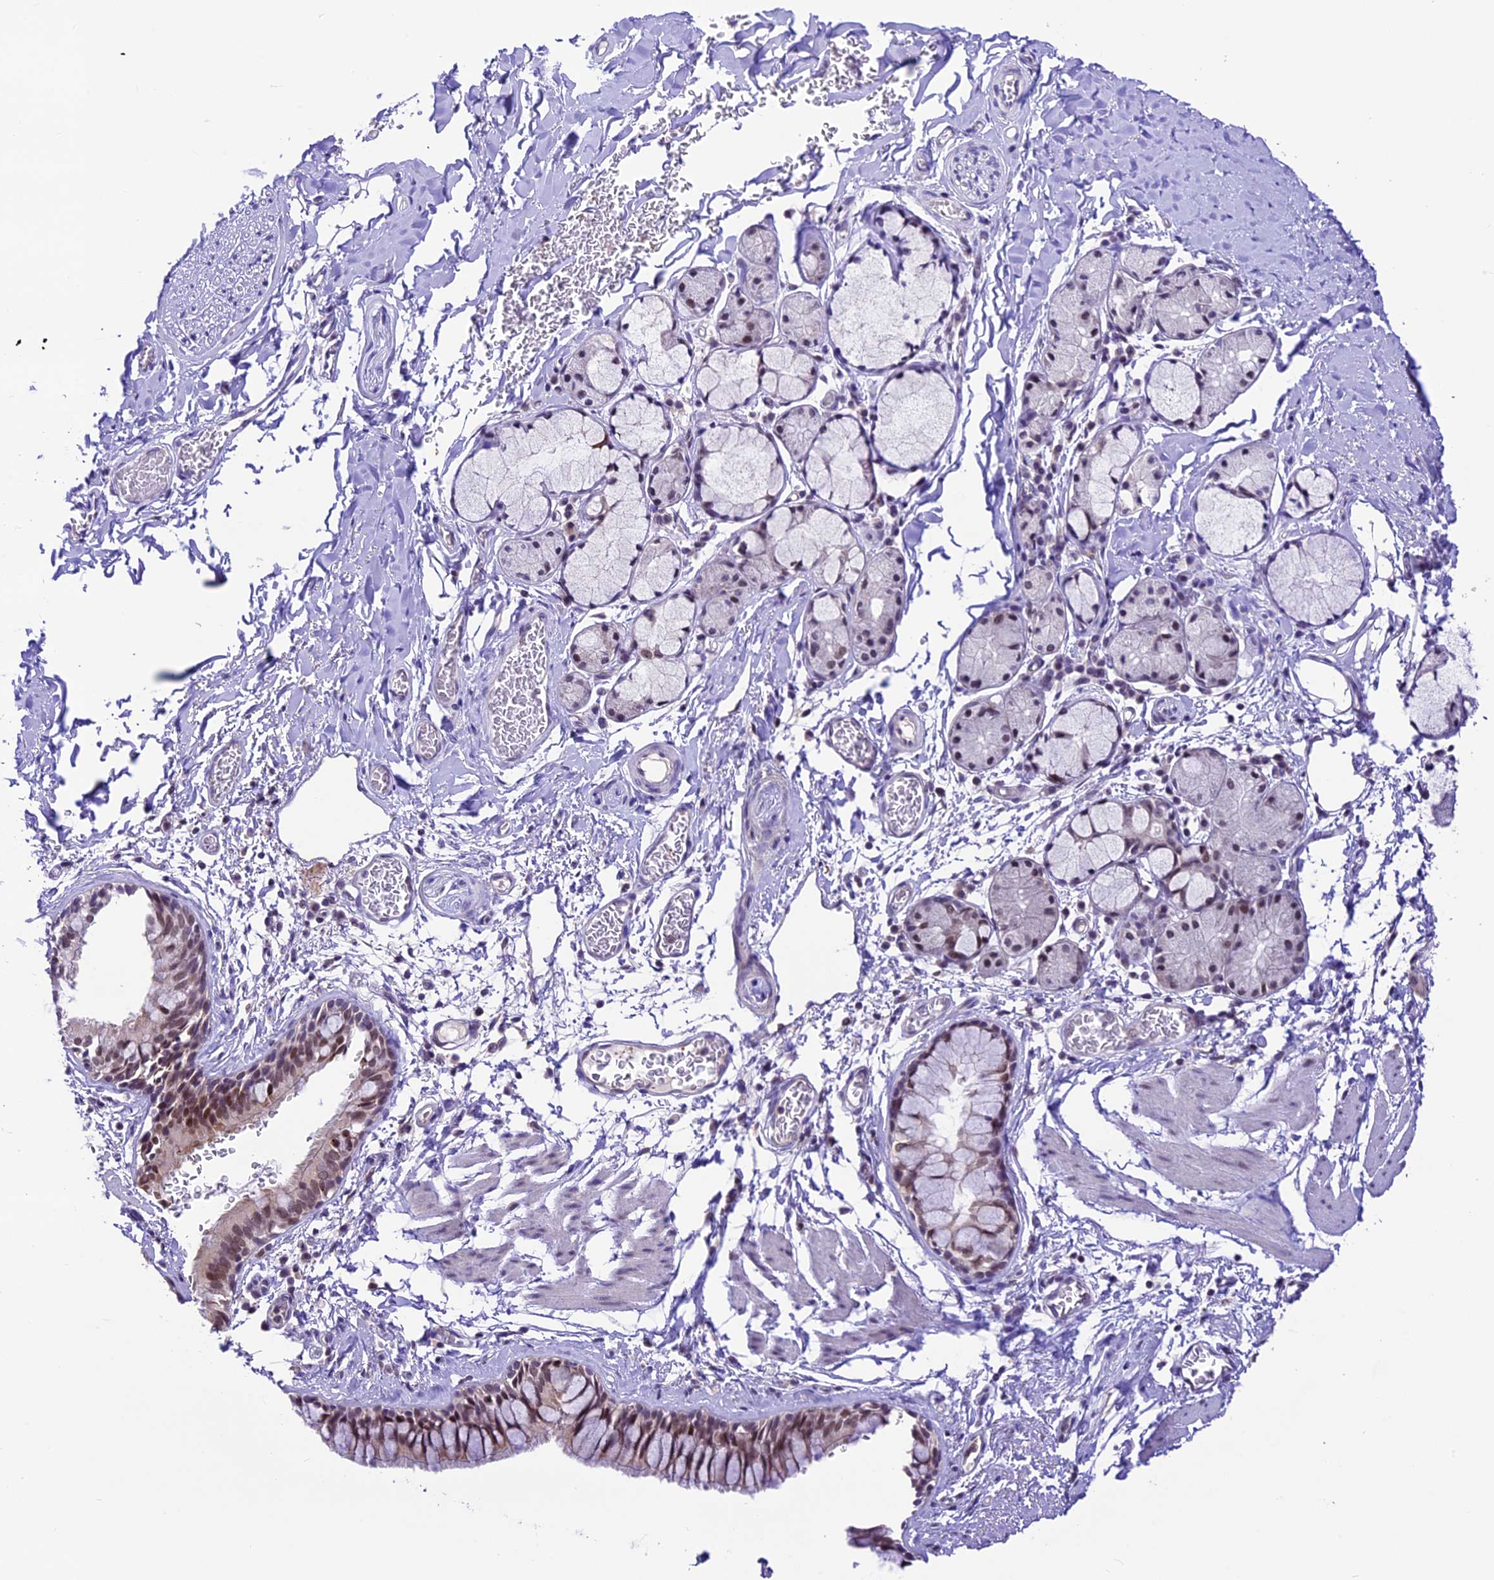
{"staining": {"intensity": "moderate", "quantity": ">75%", "location": "nuclear"}, "tissue": "bronchus", "cell_type": "Respiratory epithelial cells", "image_type": "normal", "snomed": [{"axis": "morphology", "description": "Normal tissue, NOS"}, {"axis": "topography", "description": "Cartilage tissue"}, {"axis": "topography", "description": "Bronchus"}], "caption": "Respiratory epithelial cells demonstrate medium levels of moderate nuclear positivity in approximately >75% of cells in normal human bronchus.", "gene": "SHKBP1", "patient": {"sex": "female", "age": 36}}